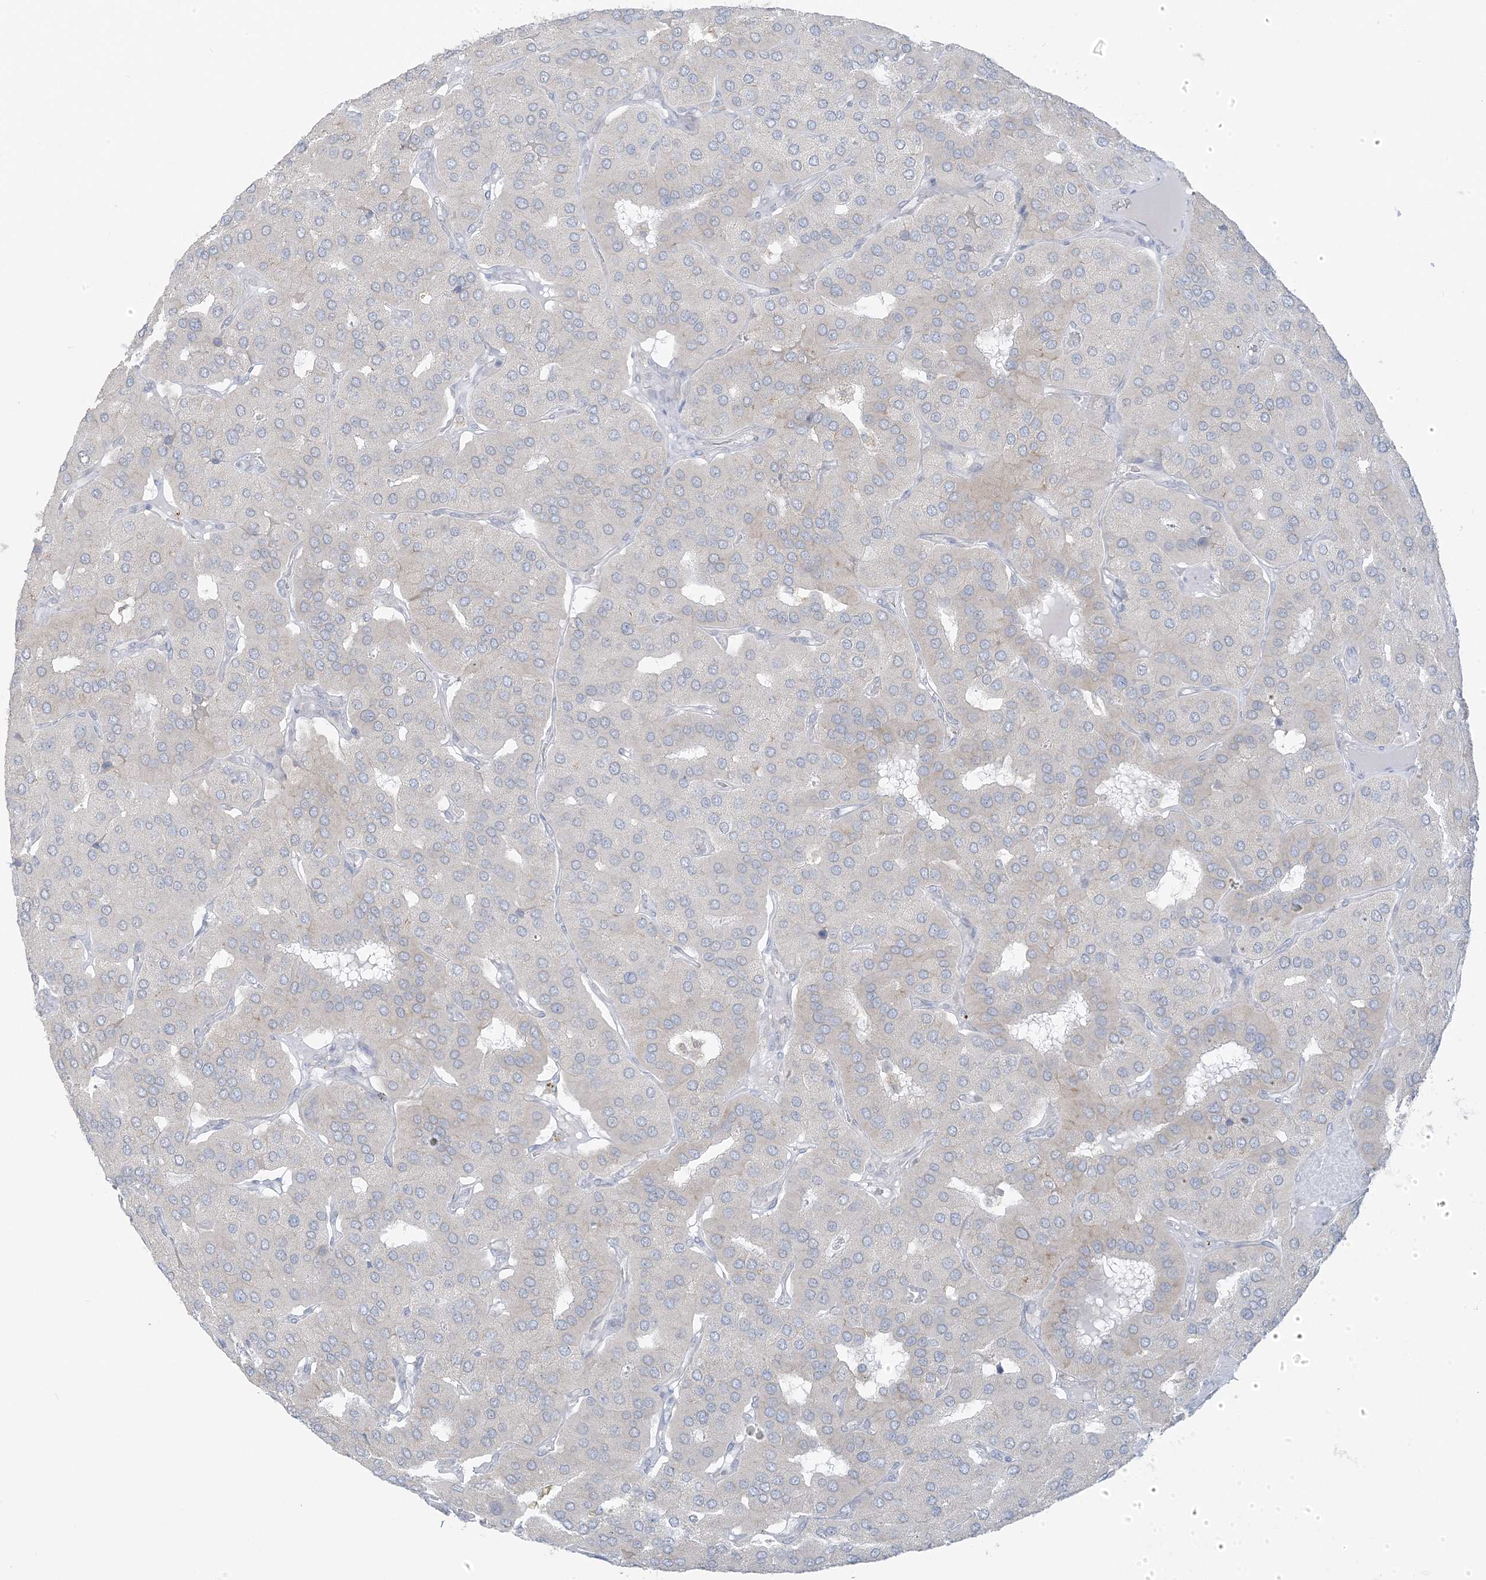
{"staining": {"intensity": "negative", "quantity": "none", "location": "none"}, "tissue": "parathyroid gland", "cell_type": "Glandular cells", "image_type": "normal", "snomed": [{"axis": "morphology", "description": "Normal tissue, NOS"}, {"axis": "morphology", "description": "Adenoma, NOS"}, {"axis": "topography", "description": "Parathyroid gland"}], "caption": "Immunohistochemistry histopathology image of unremarkable parathyroid gland: human parathyroid gland stained with DAB displays no significant protein positivity in glandular cells. Brightfield microscopy of IHC stained with DAB (brown) and hematoxylin (blue), captured at high magnification.", "gene": "EEFSEC", "patient": {"sex": "female", "age": 86}}